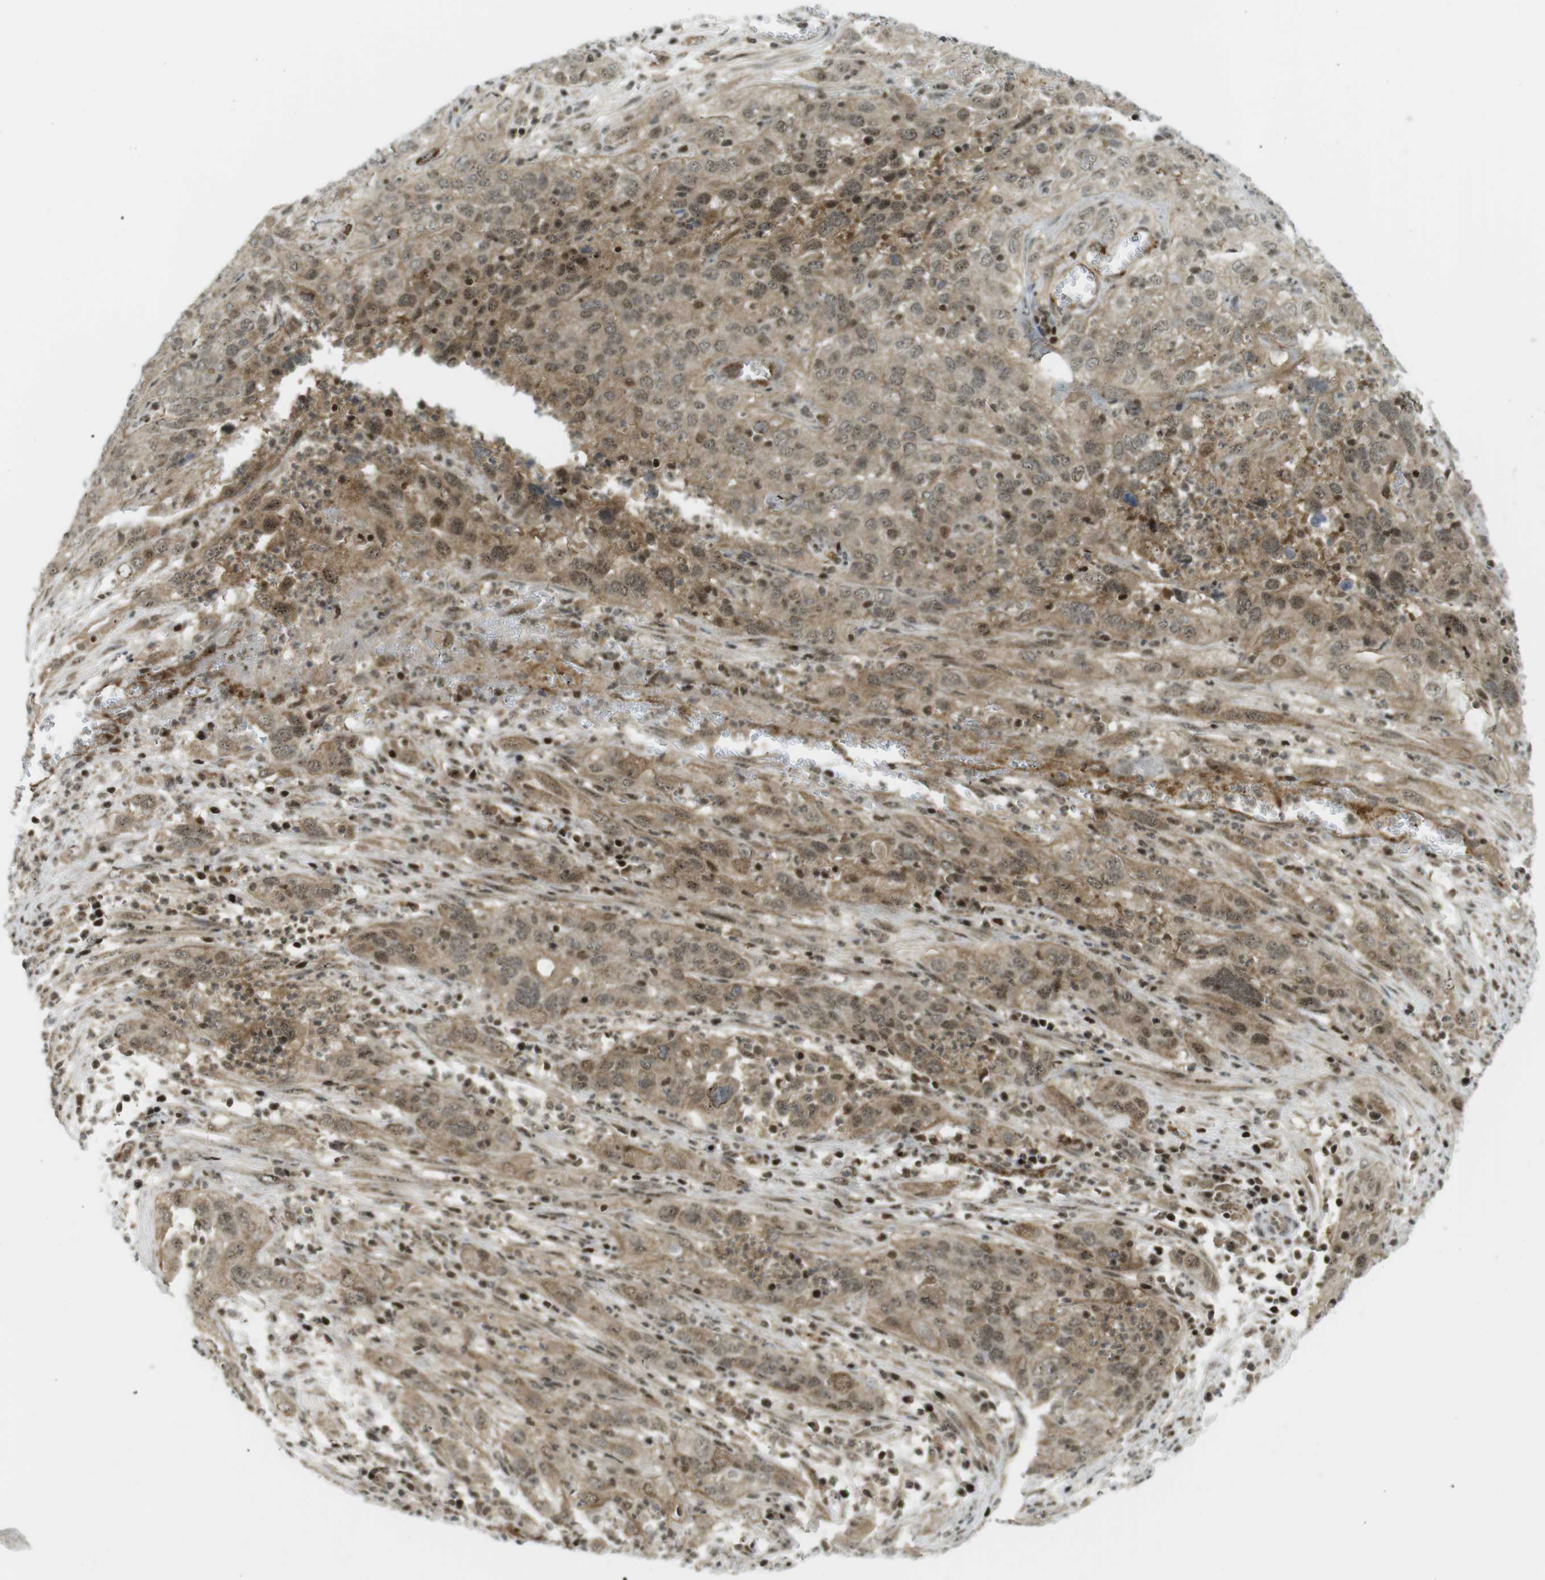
{"staining": {"intensity": "moderate", "quantity": ">75%", "location": "cytoplasmic/membranous,nuclear"}, "tissue": "cervical cancer", "cell_type": "Tumor cells", "image_type": "cancer", "snomed": [{"axis": "morphology", "description": "Squamous cell carcinoma, NOS"}, {"axis": "topography", "description": "Cervix"}], "caption": "The histopathology image reveals a brown stain indicating the presence of a protein in the cytoplasmic/membranous and nuclear of tumor cells in cervical cancer.", "gene": "PPP1R13B", "patient": {"sex": "female", "age": 32}}